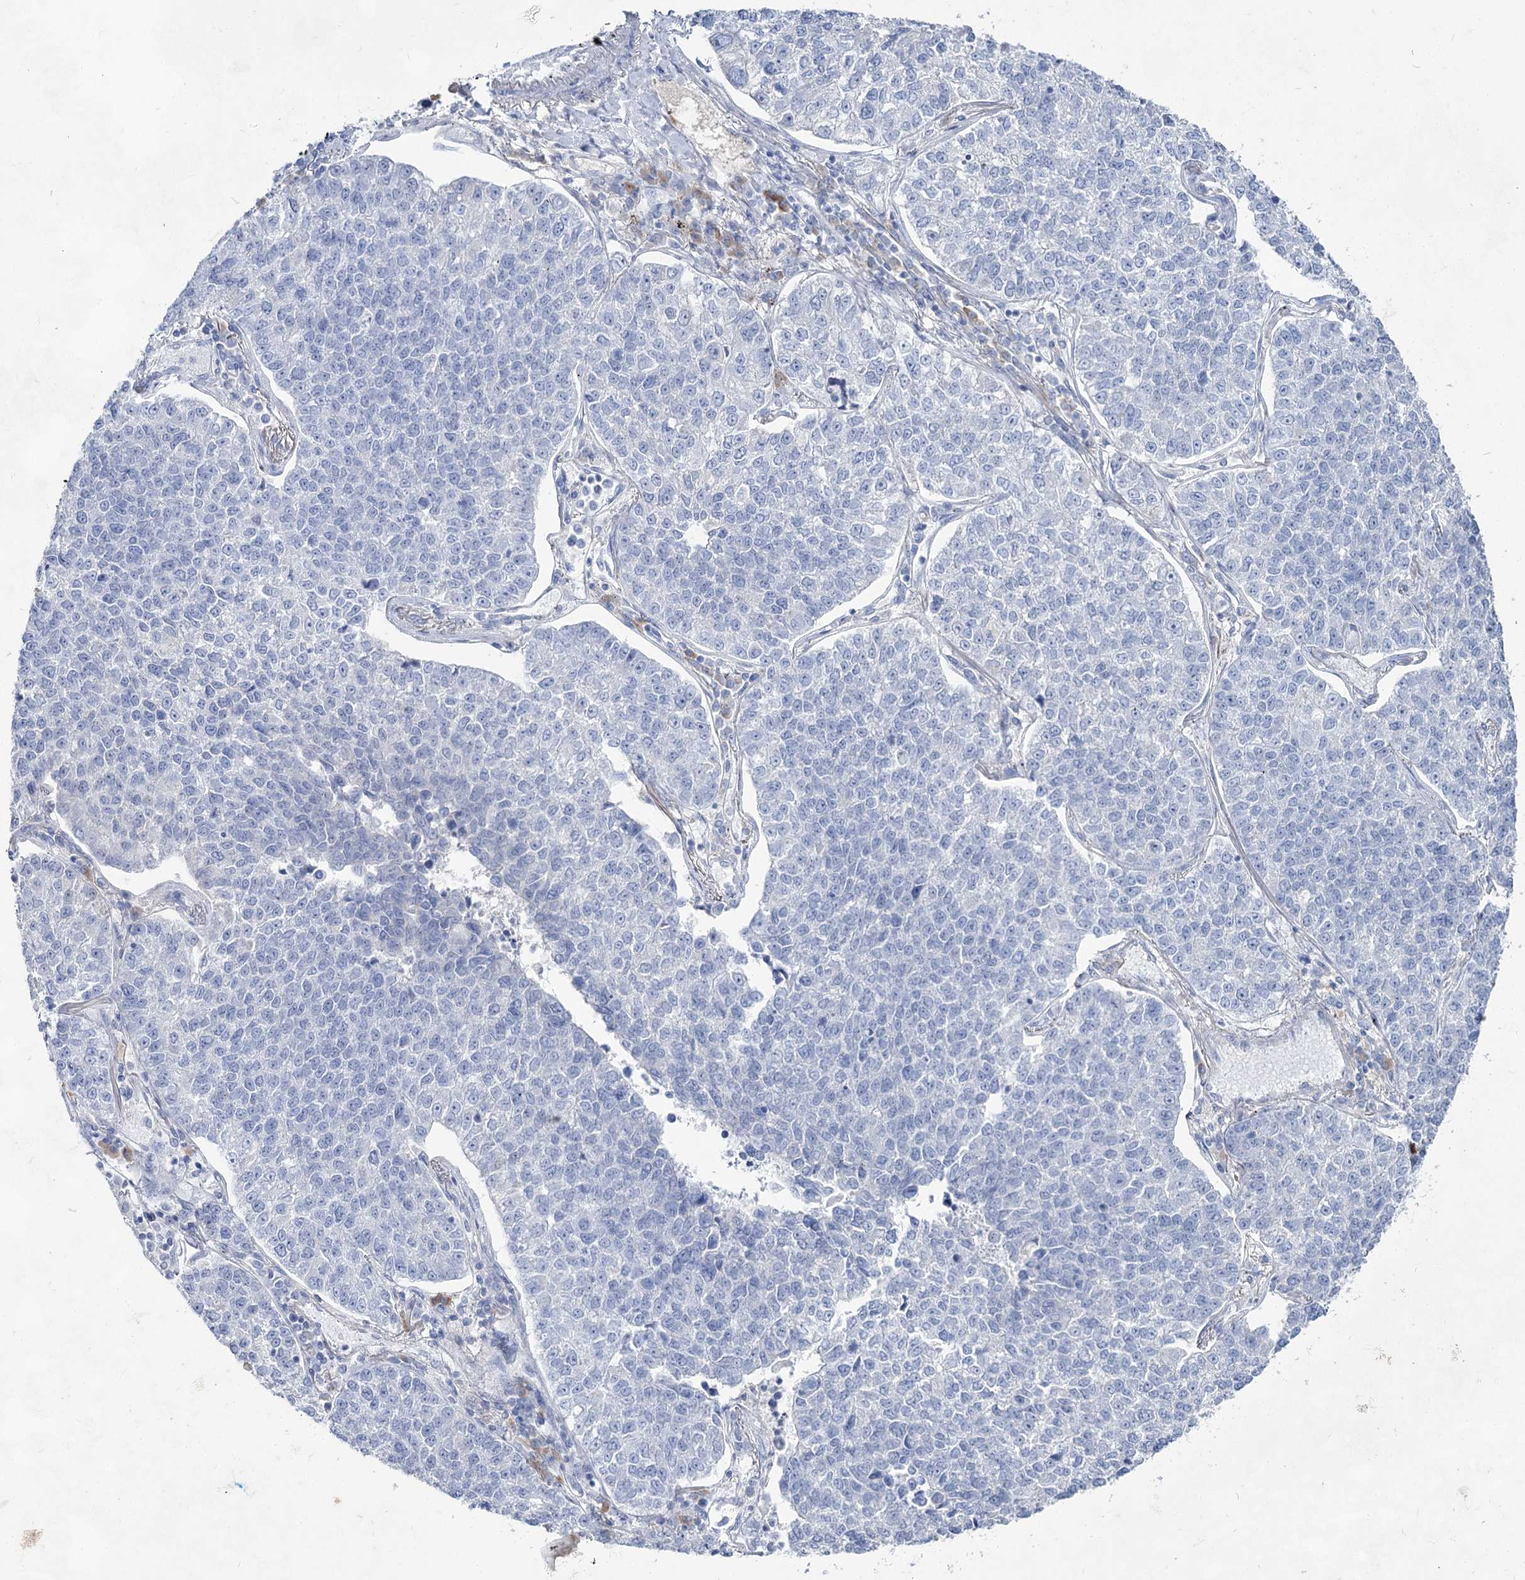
{"staining": {"intensity": "negative", "quantity": "none", "location": "none"}, "tissue": "lung cancer", "cell_type": "Tumor cells", "image_type": "cancer", "snomed": [{"axis": "morphology", "description": "Adenocarcinoma, NOS"}, {"axis": "topography", "description": "Lung"}], "caption": "An IHC photomicrograph of adenocarcinoma (lung) is shown. There is no staining in tumor cells of adenocarcinoma (lung). (Brightfield microscopy of DAB IHC at high magnification).", "gene": "ACRV1", "patient": {"sex": "male", "age": 49}}